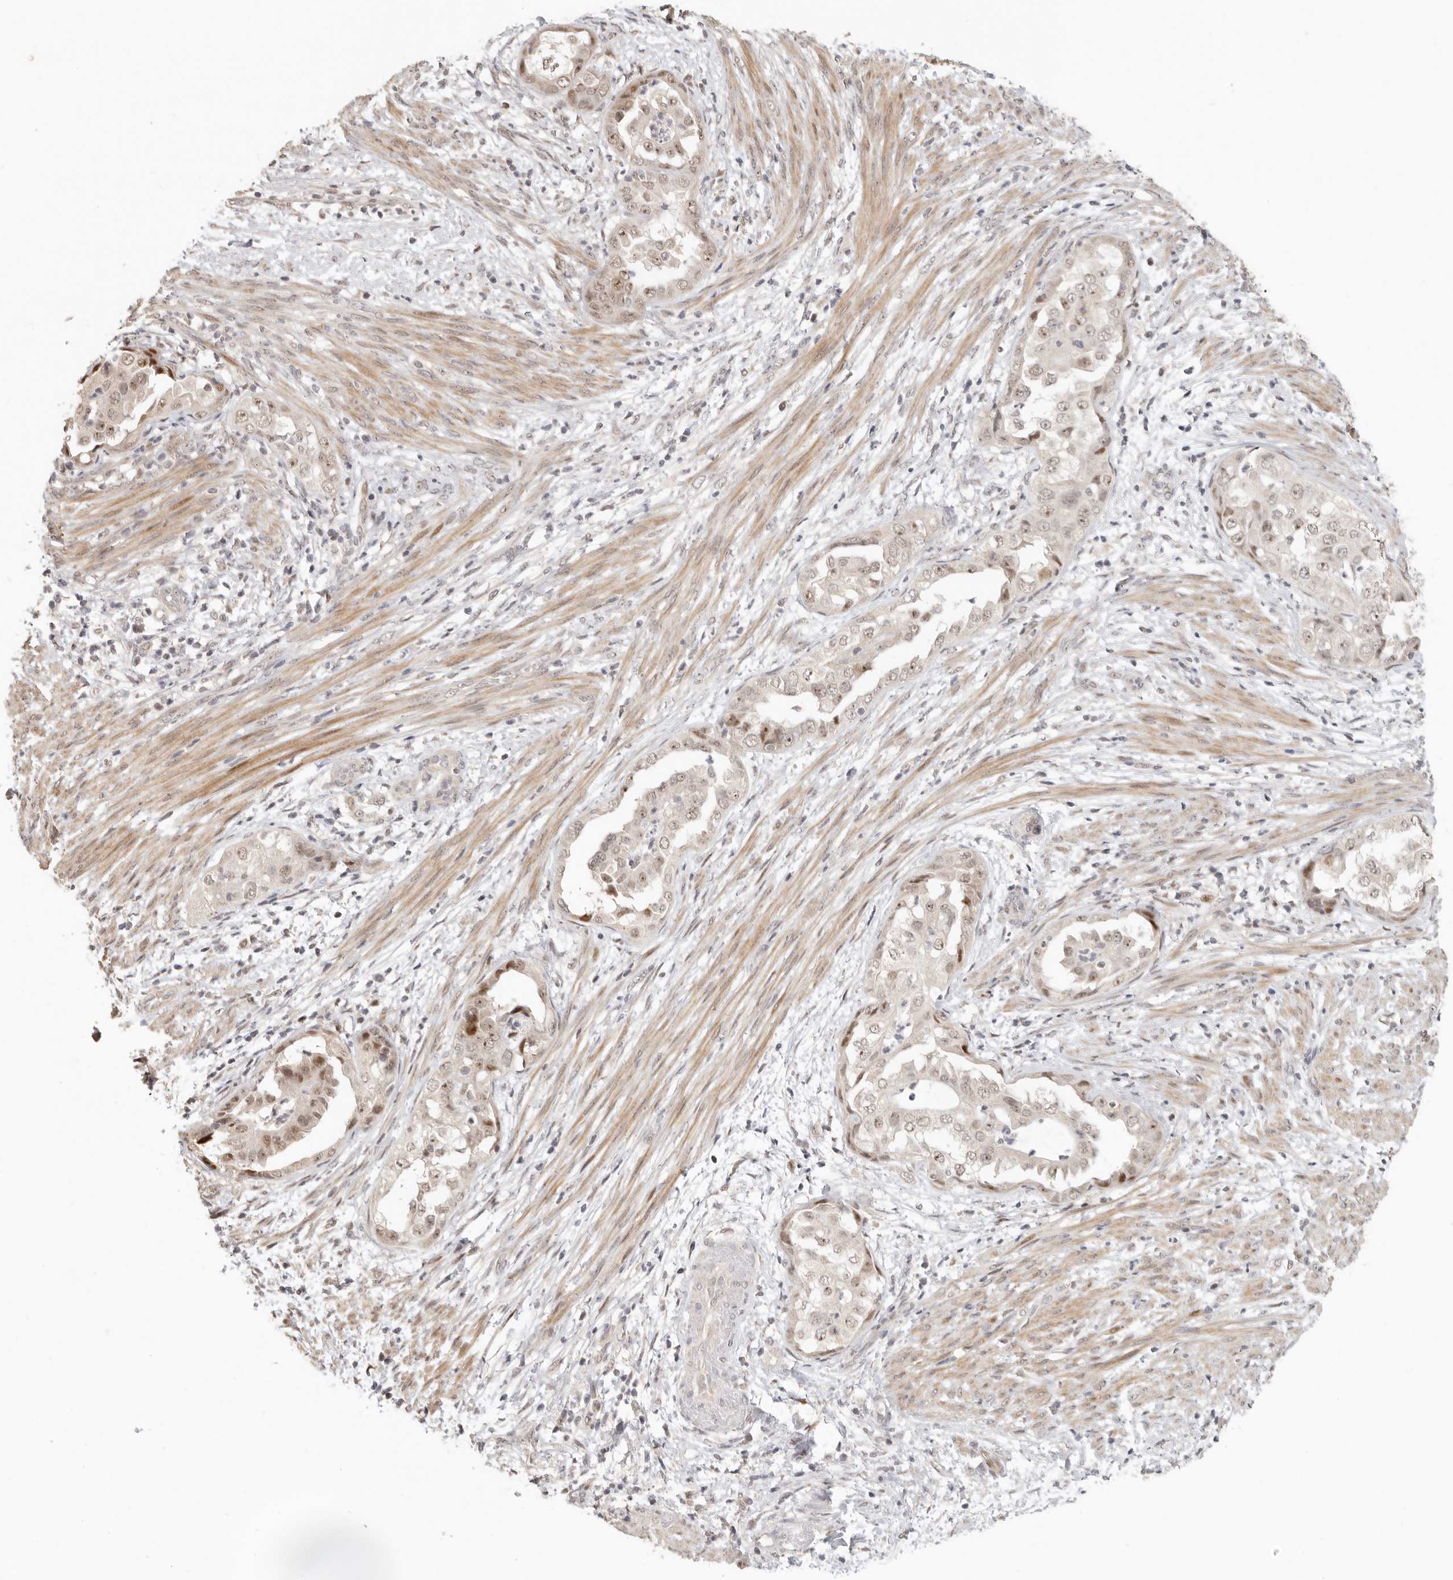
{"staining": {"intensity": "moderate", "quantity": "25%-75%", "location": "nuclear"}, "tissue": "endometrial cancer", "cell_type": "Tumor cells", "image_type": "cancer", "snomed": [{"axis": "morphology", "description": "Adenocarcinoma, NOS"}, {"axis": "topography", "description": "Endometrium"}], "caption": "Immunohistochemistry (IHC) micrograph of neoplastic tissue: human adenocarcinoma (endometrial) stained using immunohistochemistry (IHC) demonstrates medium levels of moderate protein expression localized specifically in the nuclear of tumor cells, appearing as a nuclear brown color.", "gene": "GPBP1L1", "patient": {"sex": "female", "age": 85}}